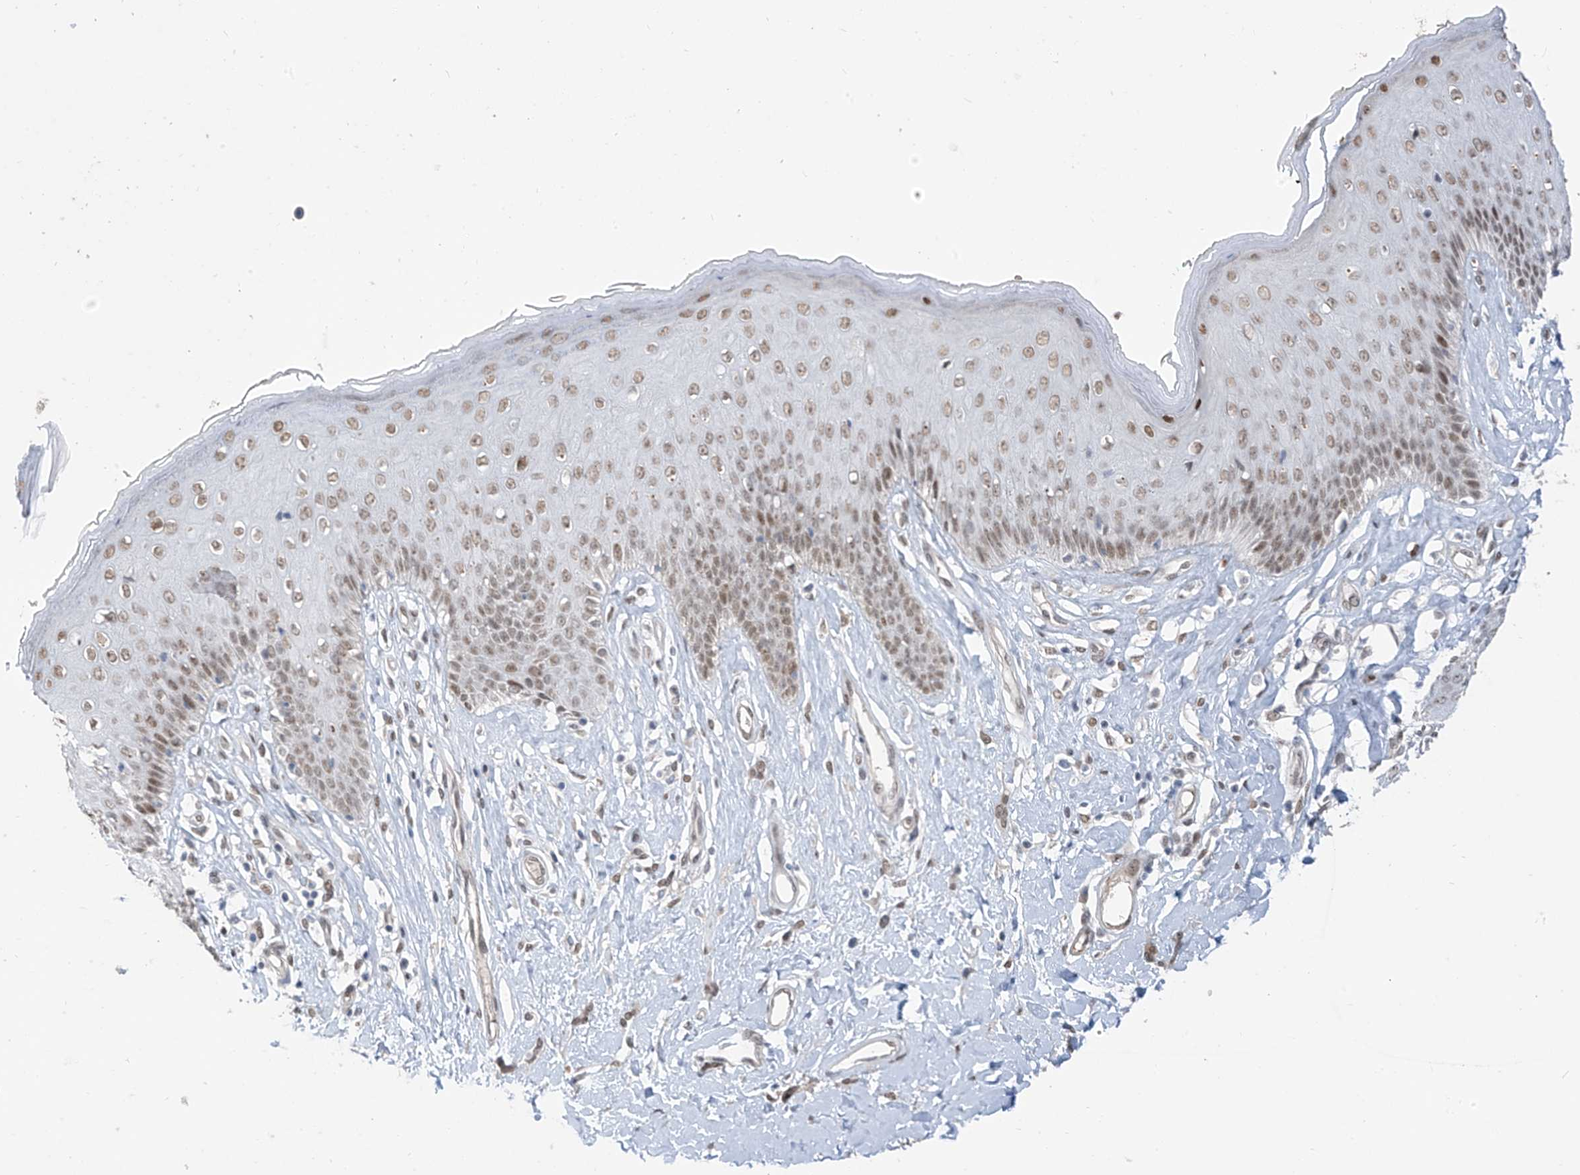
{"staining": {"intensity": "moderate", "quantity": ">75%", "location": "nuclear"}, "tissue": "skin", "cell_type": "Epidermal cells", "image_type": "normal", "snomed": [{"axis": "morphology", "description": "Normal tissue, NOS"}, {"axis": "morphology", "description": "Squamous cell carcinoma, NOS"}, {"axis": "topography", "description": "Vulva"}], "caption": "The photomicrograph shows staining of unremarkable skin, revealing moderate nuclear protein expression (brown color) within epidermal cells.", "gene": "MCM9", "patient": {"sex": "female", "age": 85}}